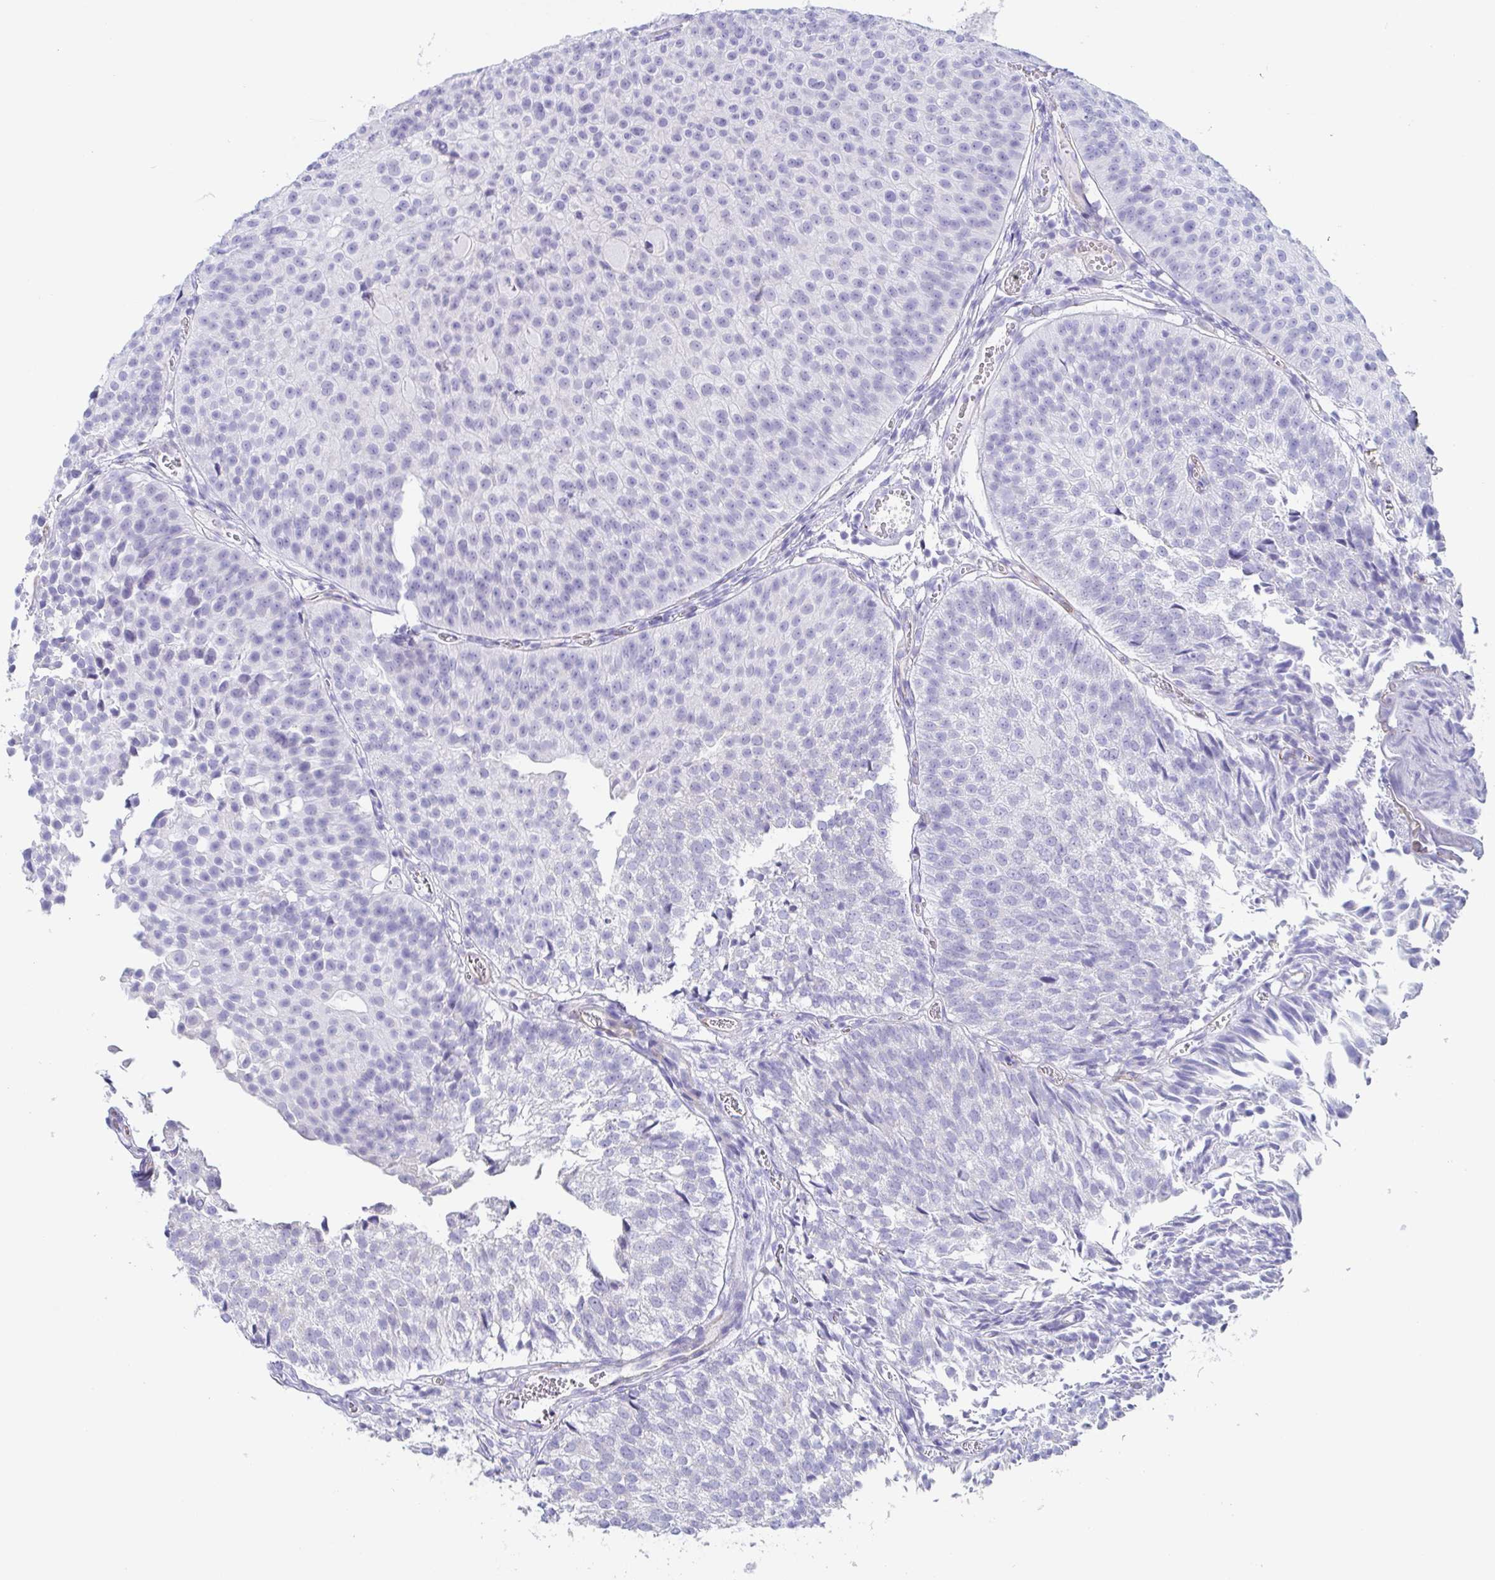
{"staining": {"intensity": "negative", "quantity": "none", "location": "none"}, "tissue": "urothelial cancer", "cell_type": "Tumor cells", "image_type": "cancer", "snomed": [{"axis": "morphology", "description": "Urothelial carcinoma, Low grade"}, {"axis": "topography", "description": "Urinary bladder"}], "caption": "Urothelial cancer was stained to show a protein in brown. There is no significant expression in tumor cells.", "gene": "PRR27", "patient": {"sex": "male", "age": 80}}